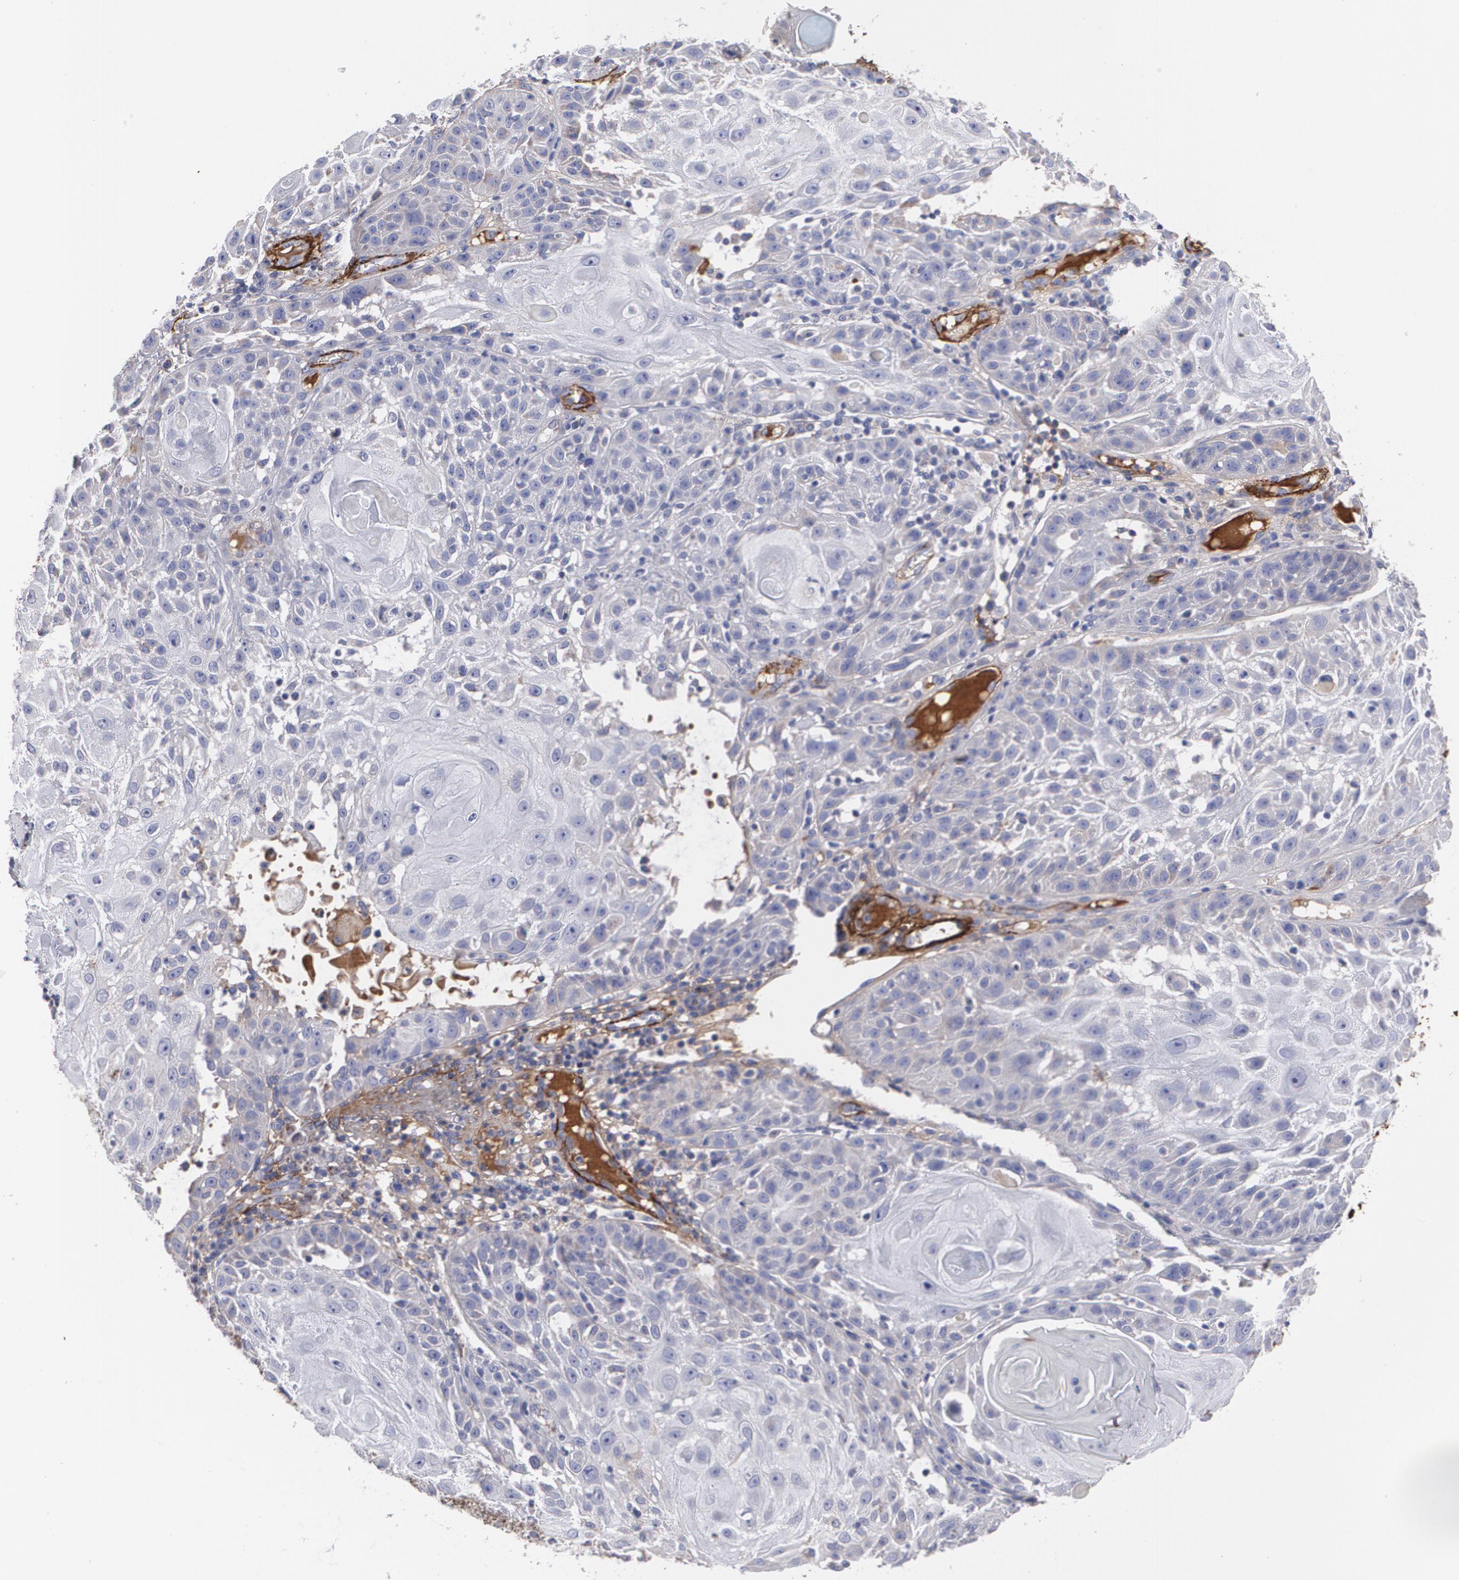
{"staining": {"intensity": "negative", "quantity": "none", "location": "none"}, "tissue": "skin cancer", "cell_type": "Tumor cells", "image_type": "cancer", "snomed": [{"axis": "morphology", "description": "Squamous cell carcinoma, NOS"}, {"axis": "topography", "description": "Skin"}], "caption": "High power microscopy photomicrograph of an IHC histopathology image of squamous cell carcinoma (skin), revealing no significant expression in tumor cells.", "gene": "FBLN1", "patient": {"sex": "female", "age": 89}}